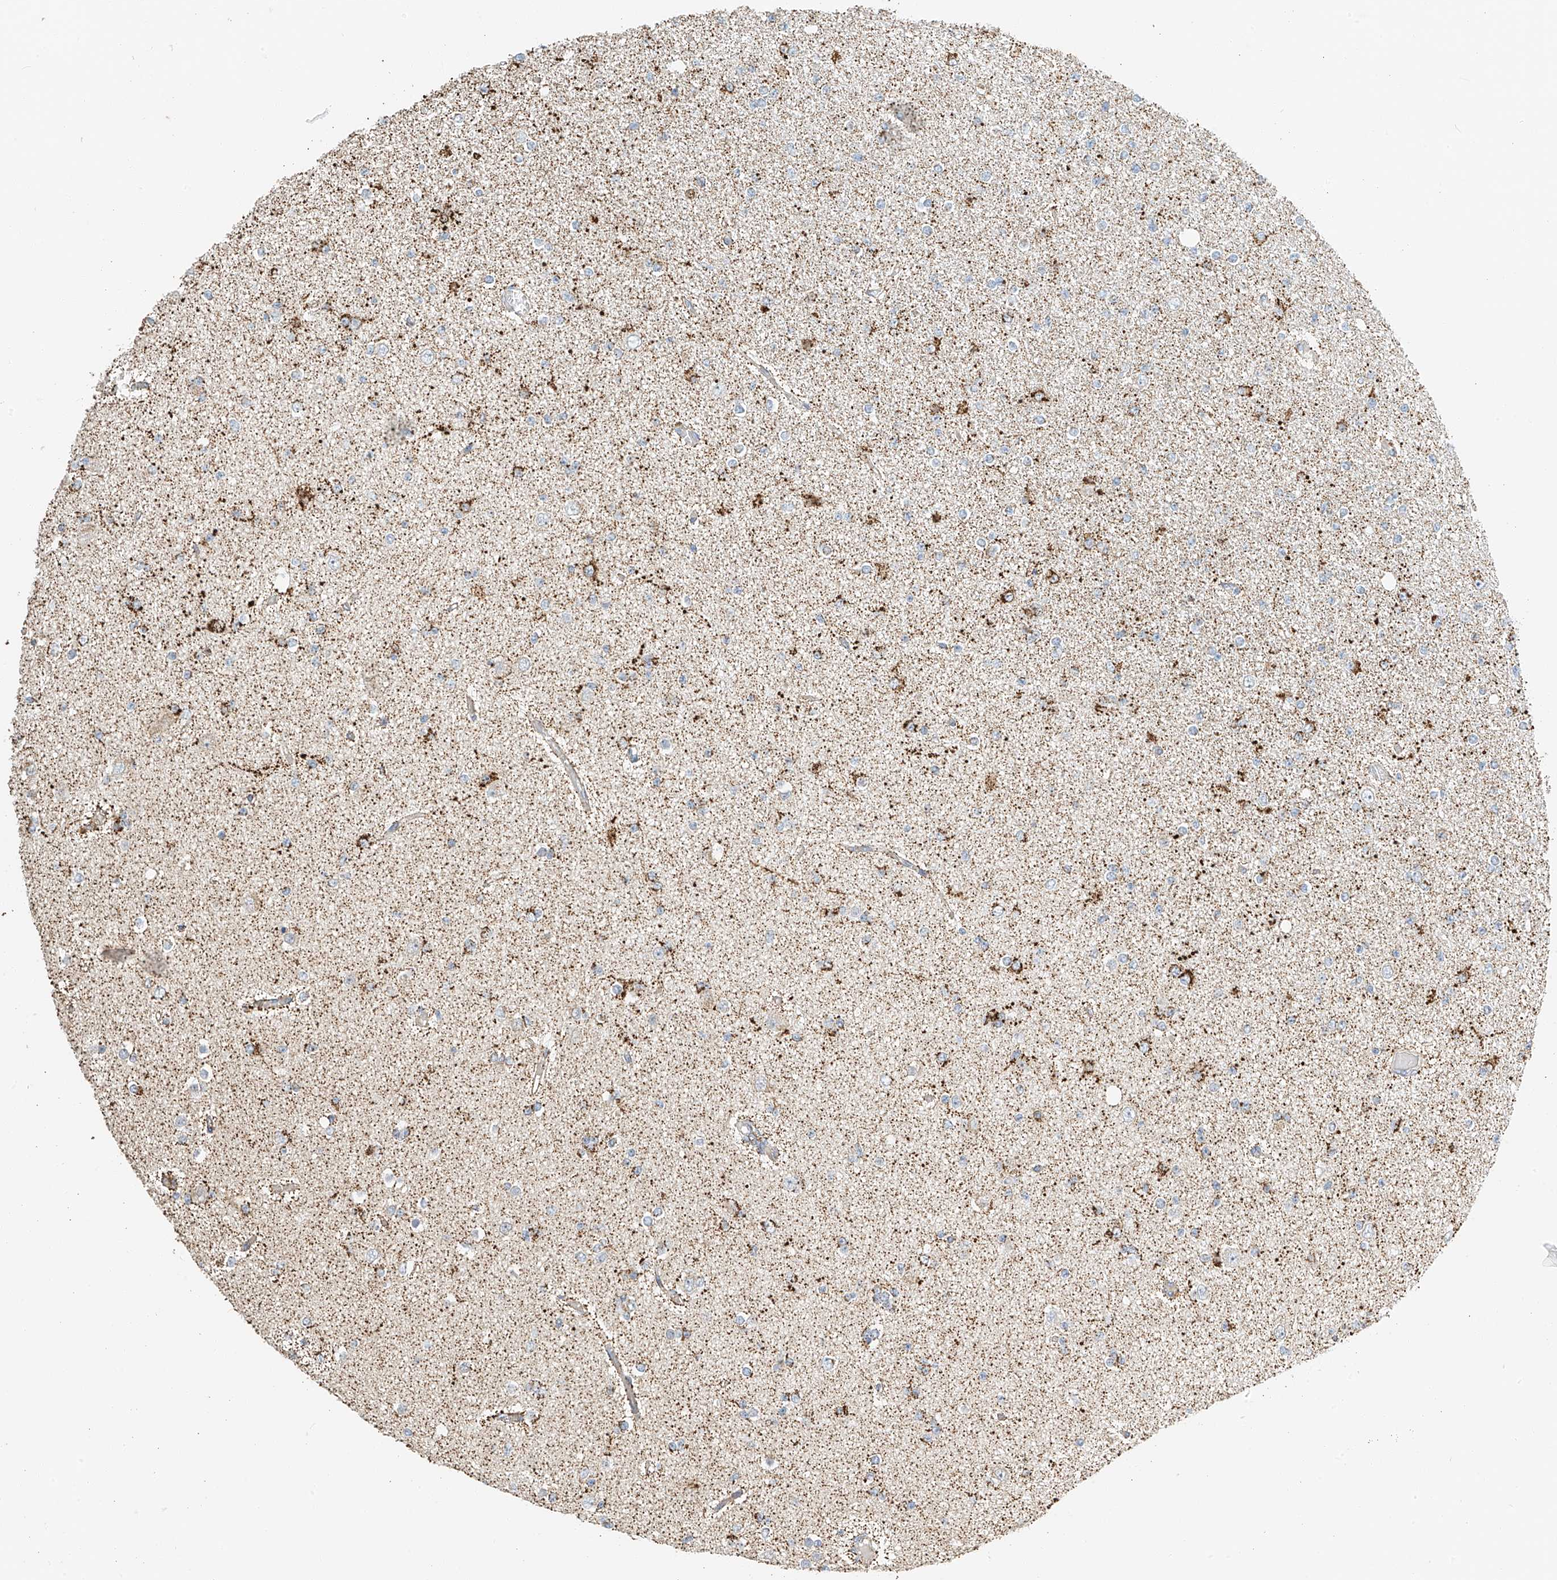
{"staining": {"intensity": "weak", "quantity": "<25%", "location": "cytoplasmic/membranous"}, "tissue": "glioma", "cell_type": "Tumor cells", "image_type": "cancer", "snomed": [{"axis": "morphology", "description": "Glioma, malignant, Low grade"}, {"axis": "topography", "description": "Brain"}], "caption": "This is a histopathology image of immunohistochemistry staining of glioma, which shows no positivity in tumor cells. (IHC, brightfield microscopy, high magnification).", "gene": "YIPF7", "patient": {"sex": "female", "age": 22}}